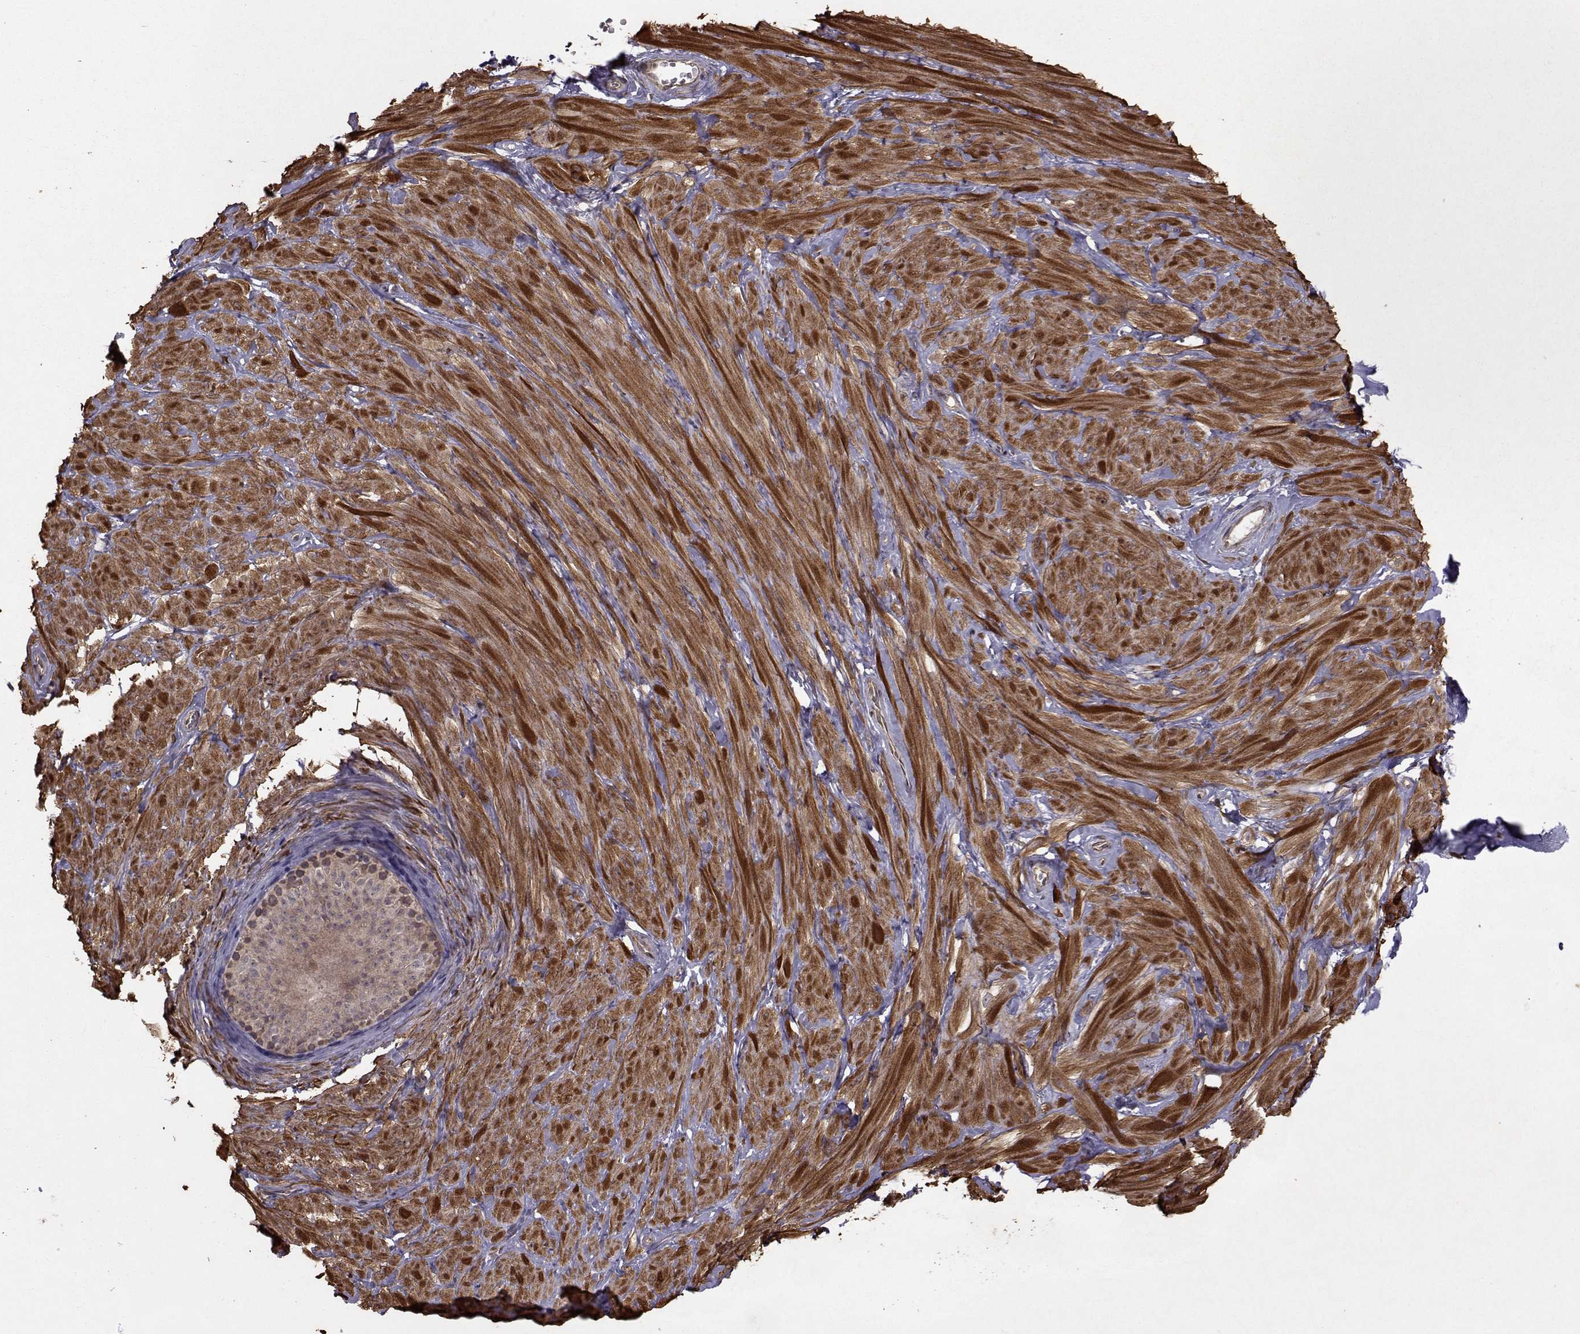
{"staining": {"intensity": "weak", "quantity": ">75%", "location": "cytoplasmic/membranous"}, "tissue": "adipose tissue", "cell_type": "Adipocytes", "image_type": "normal", "snomed": [{"axis": "morphology", "description": "Normal tissue, NOS"}, {"axis": "topography", "description": "Smooth muscle"}, {"axis": "topography", "description": "Peripheral nerve tissue"}], "caption": "Weak cytoplasmic/membranous protein expression is seen in about >75% of adipocytes in adipose tissue.", "gene": "TRIP10", "patient": {"sex": "male", "age": 22}}